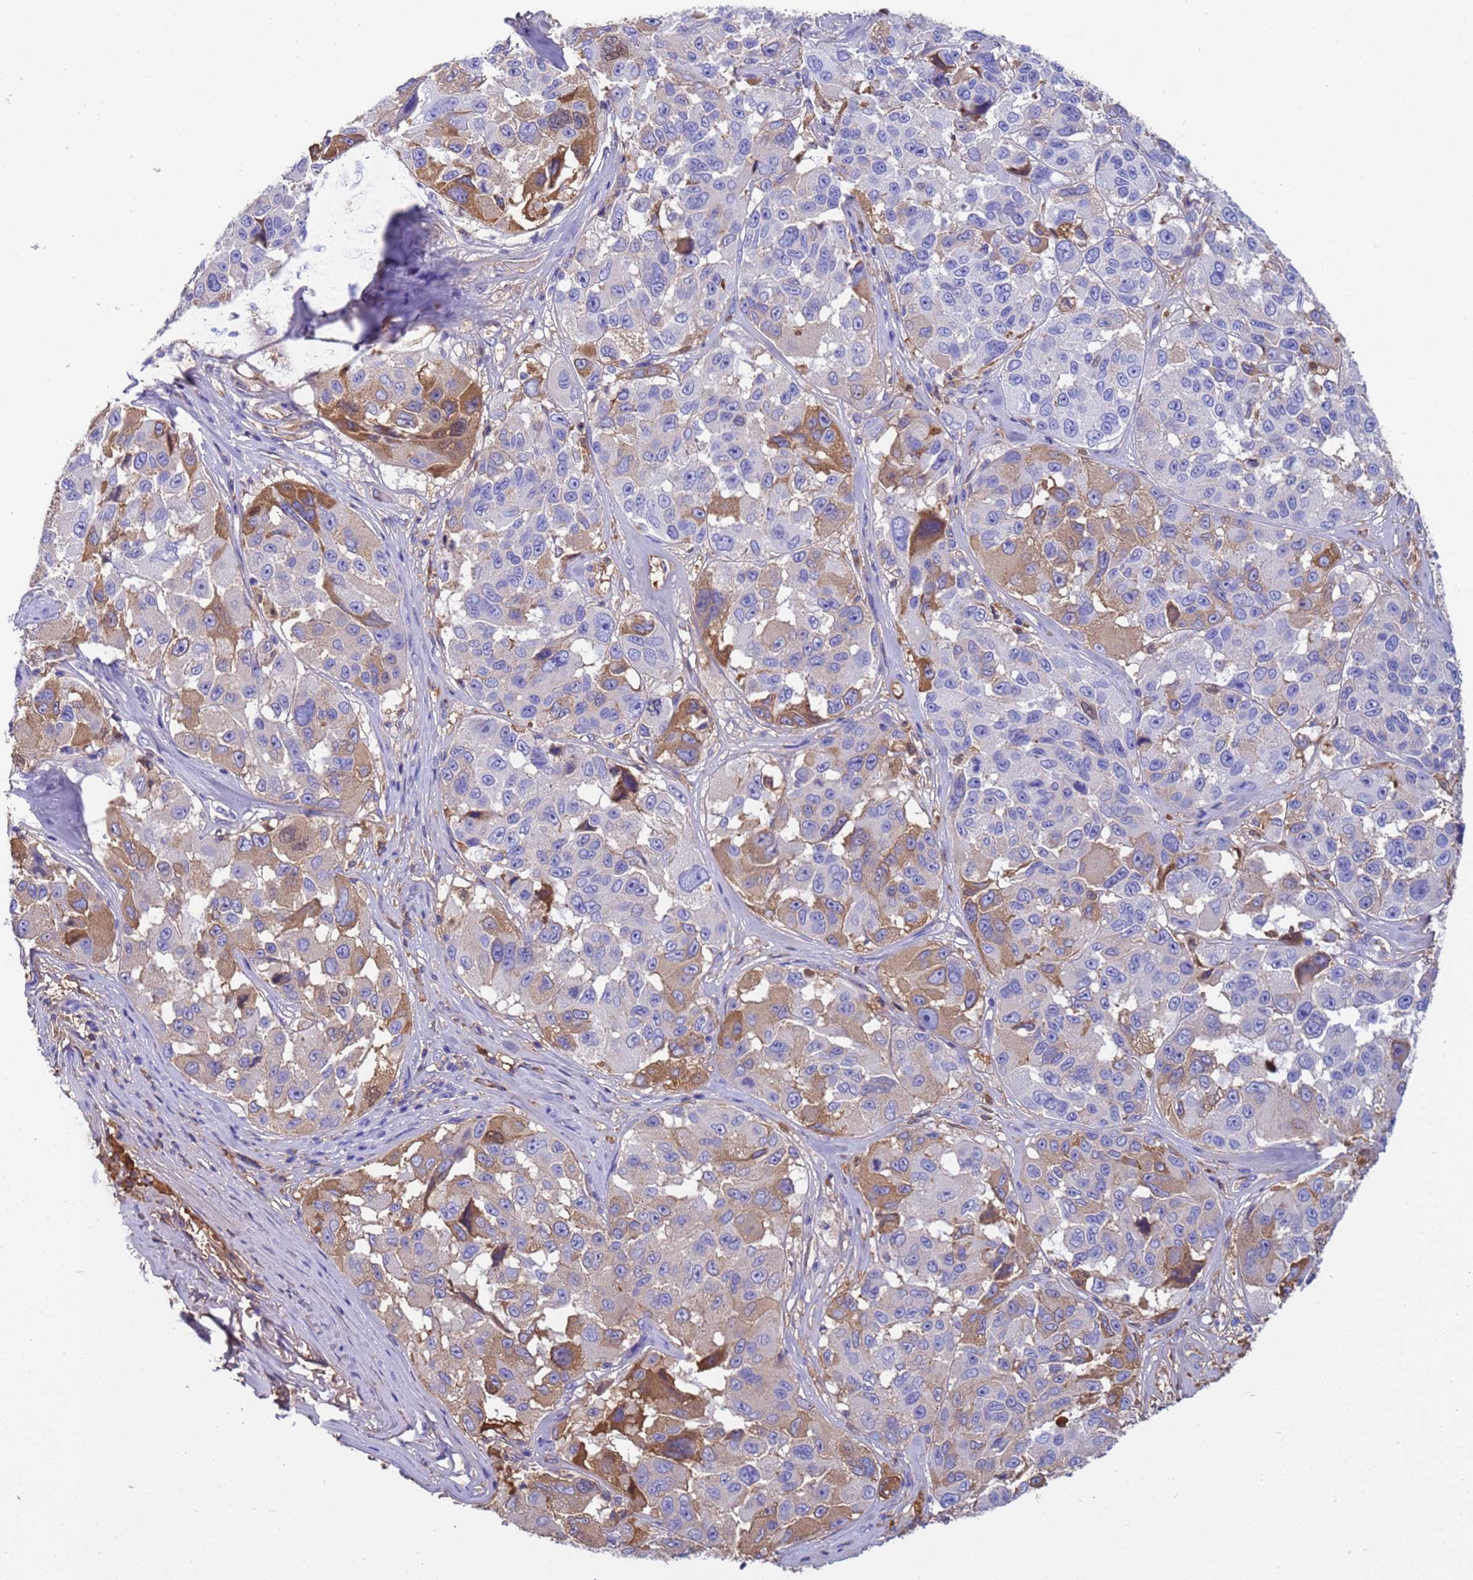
{"staining": {"intensity": "moderate", "quantity": "25%-75%", "location": "cytoplasmic/membranous,nuclear"}, "tissue": "melanoma", "cell_type": "Tumor cells", "image_type": "cancer", "snomed": [{"axis": "morphology", "description": "Malignant melanoma, NOS"}, {"axis": "topography", "description": "Skin"}], "caption": "Protein staining of melanoma tissue reveals moderate cytoplasmic/membranous and nuclear positivity in approximately 25%-75% of tumor cells.", "gene": "H1-7", "patient": {"sex": "female", "age": 66}}